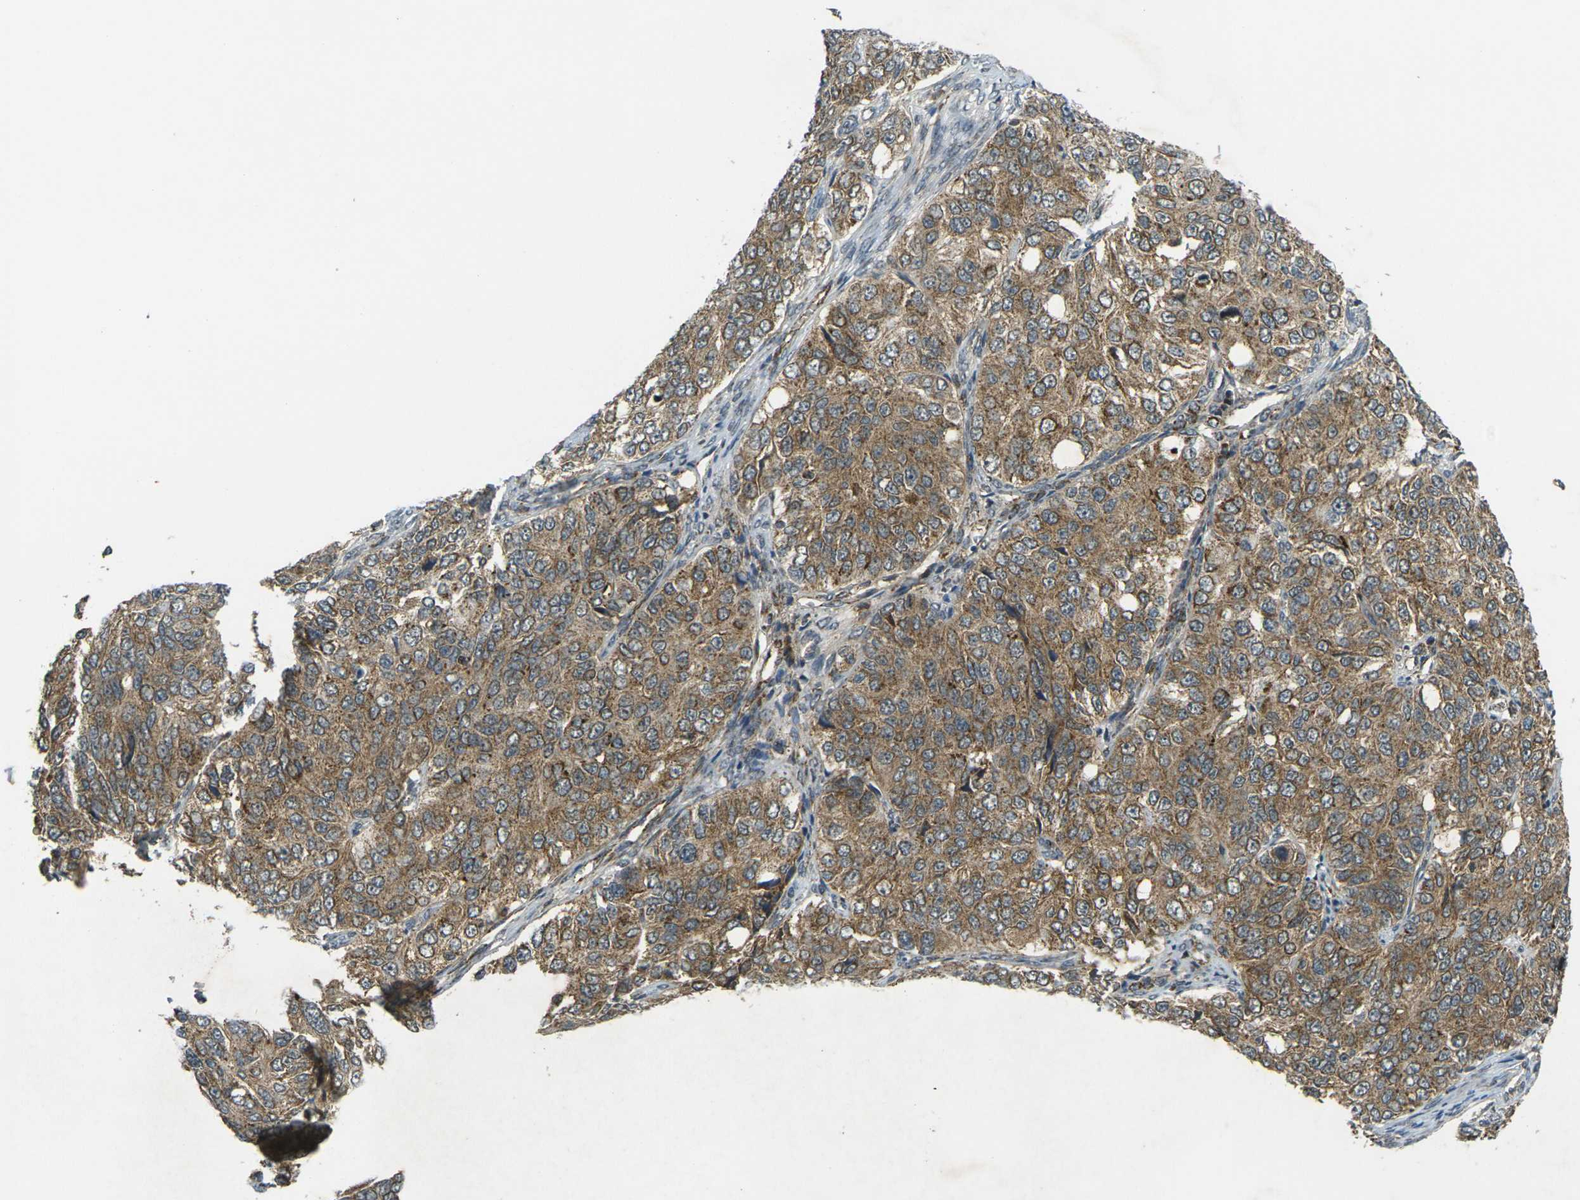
{"staining": {"intensity": "moderate", "quantity": ">75%", "location": "cytoplasmic/membranous"}, "tissue": "ovarian cancer", "cell_type": "Tumor cells", "image_type": "cancer", "snomed": [{"axis": "morphology", "description": "Carcinoma, endometroid"}, {"axis": "topography", "description": "Ovary"}], "caption": "The immunohistochemical stain highlights moderate cytoplasmic/membranous staining in tumor cells of ovarian cancer (endometroid carcinoma) tissue.", "gene": "IGF1R", "patient": {"sex": "female", "age": 51}}